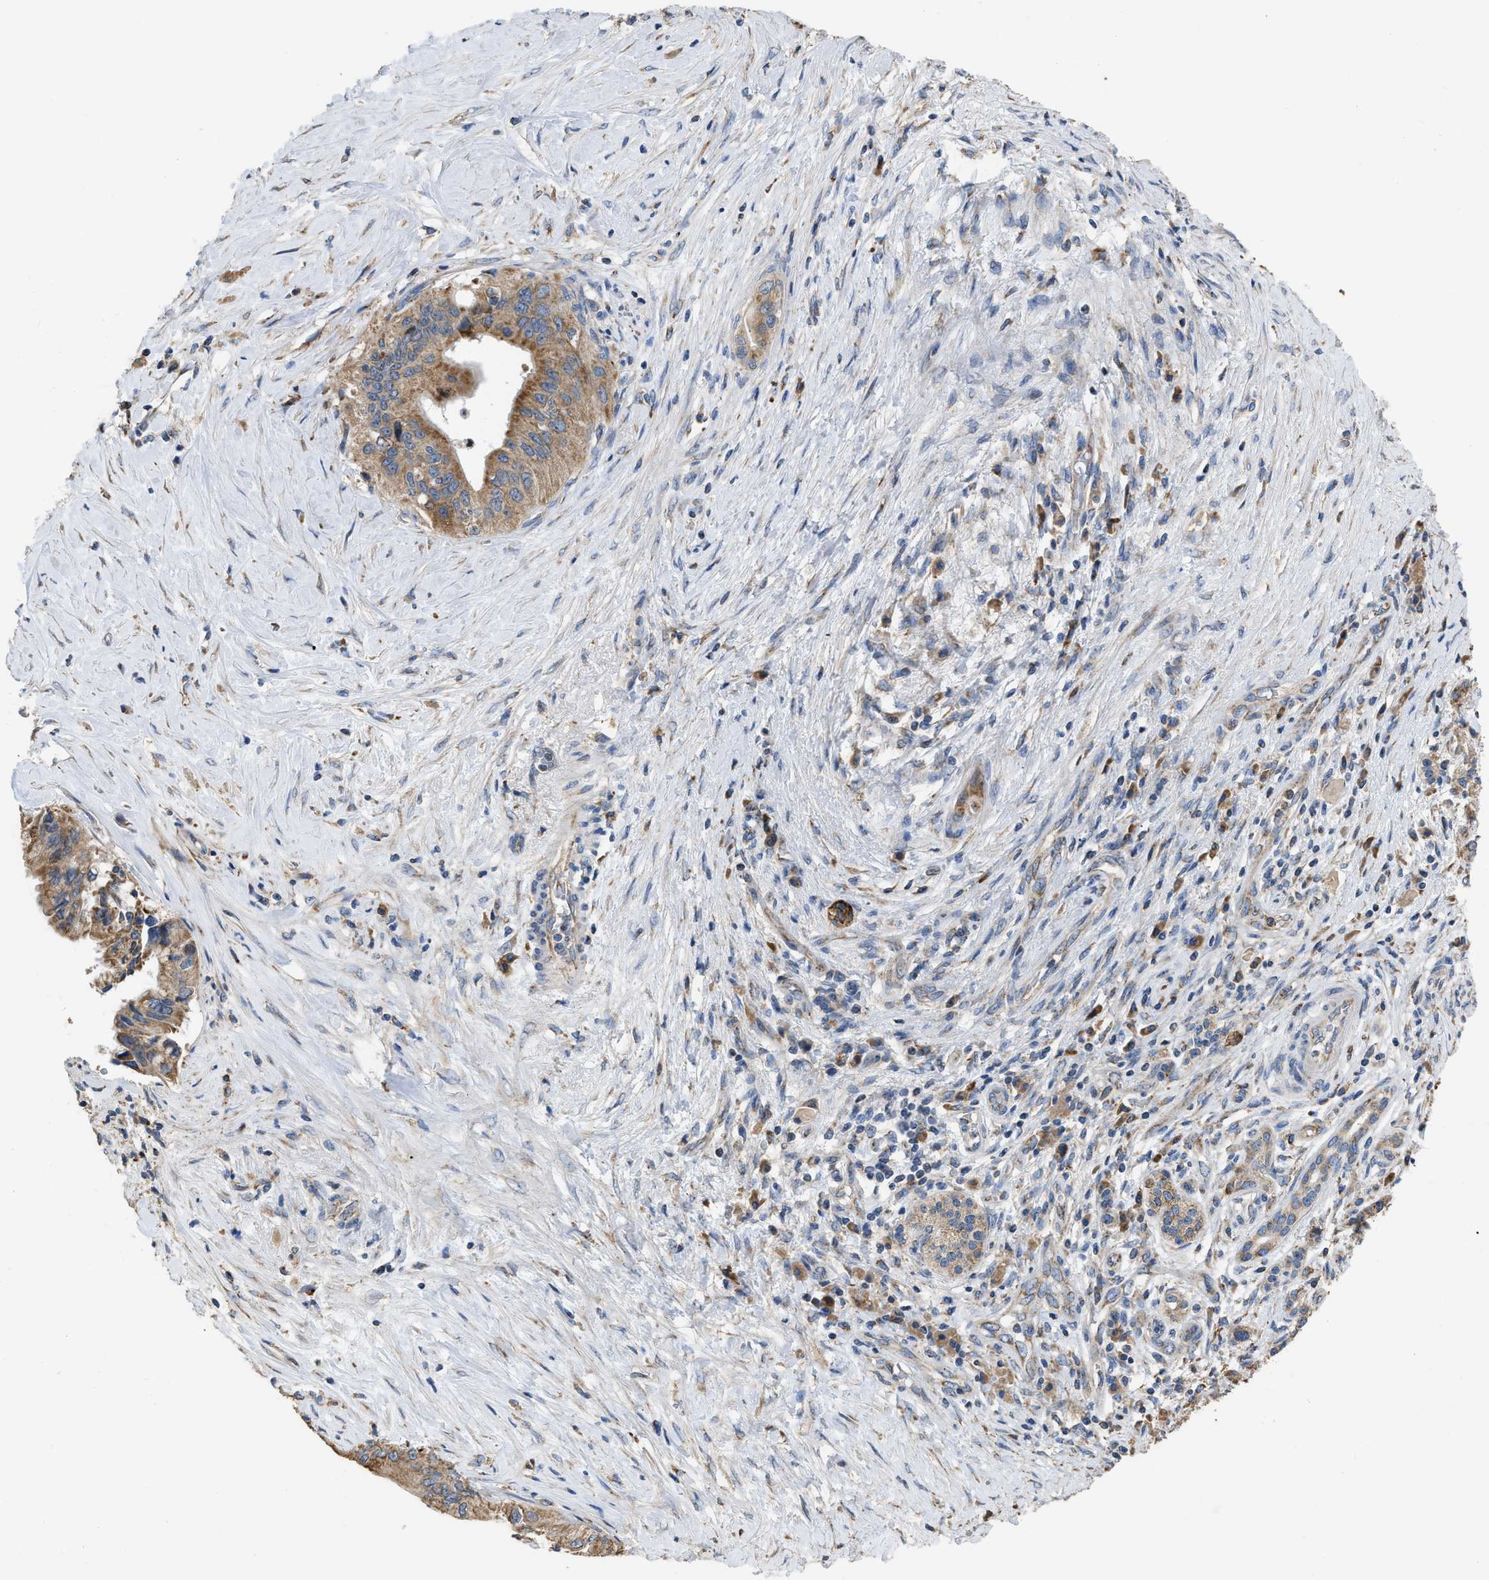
{"staining": {"intensity": "moderate", "quantity": ">75%", "location": "cytoplasmic/membranous"}, "tissue": "pancreatic cancer", "cell_type": "Tumor cells", "image_type": "cancer", "snomed": [{"axis": "morphology", "description": "Adenocarcinoma, NOS"}, {"axis": "topography", "description": "Pancreas"}], "caption": "This is a photomicrograph of immunohistochemistry (IHC) staining of pancreatic adenocarcinoma, which shows moderate expression in the cytoplasmic/membranous of tumor cells.", "gene": "AK2", "patient": {"sex": "female", "age": 73}}